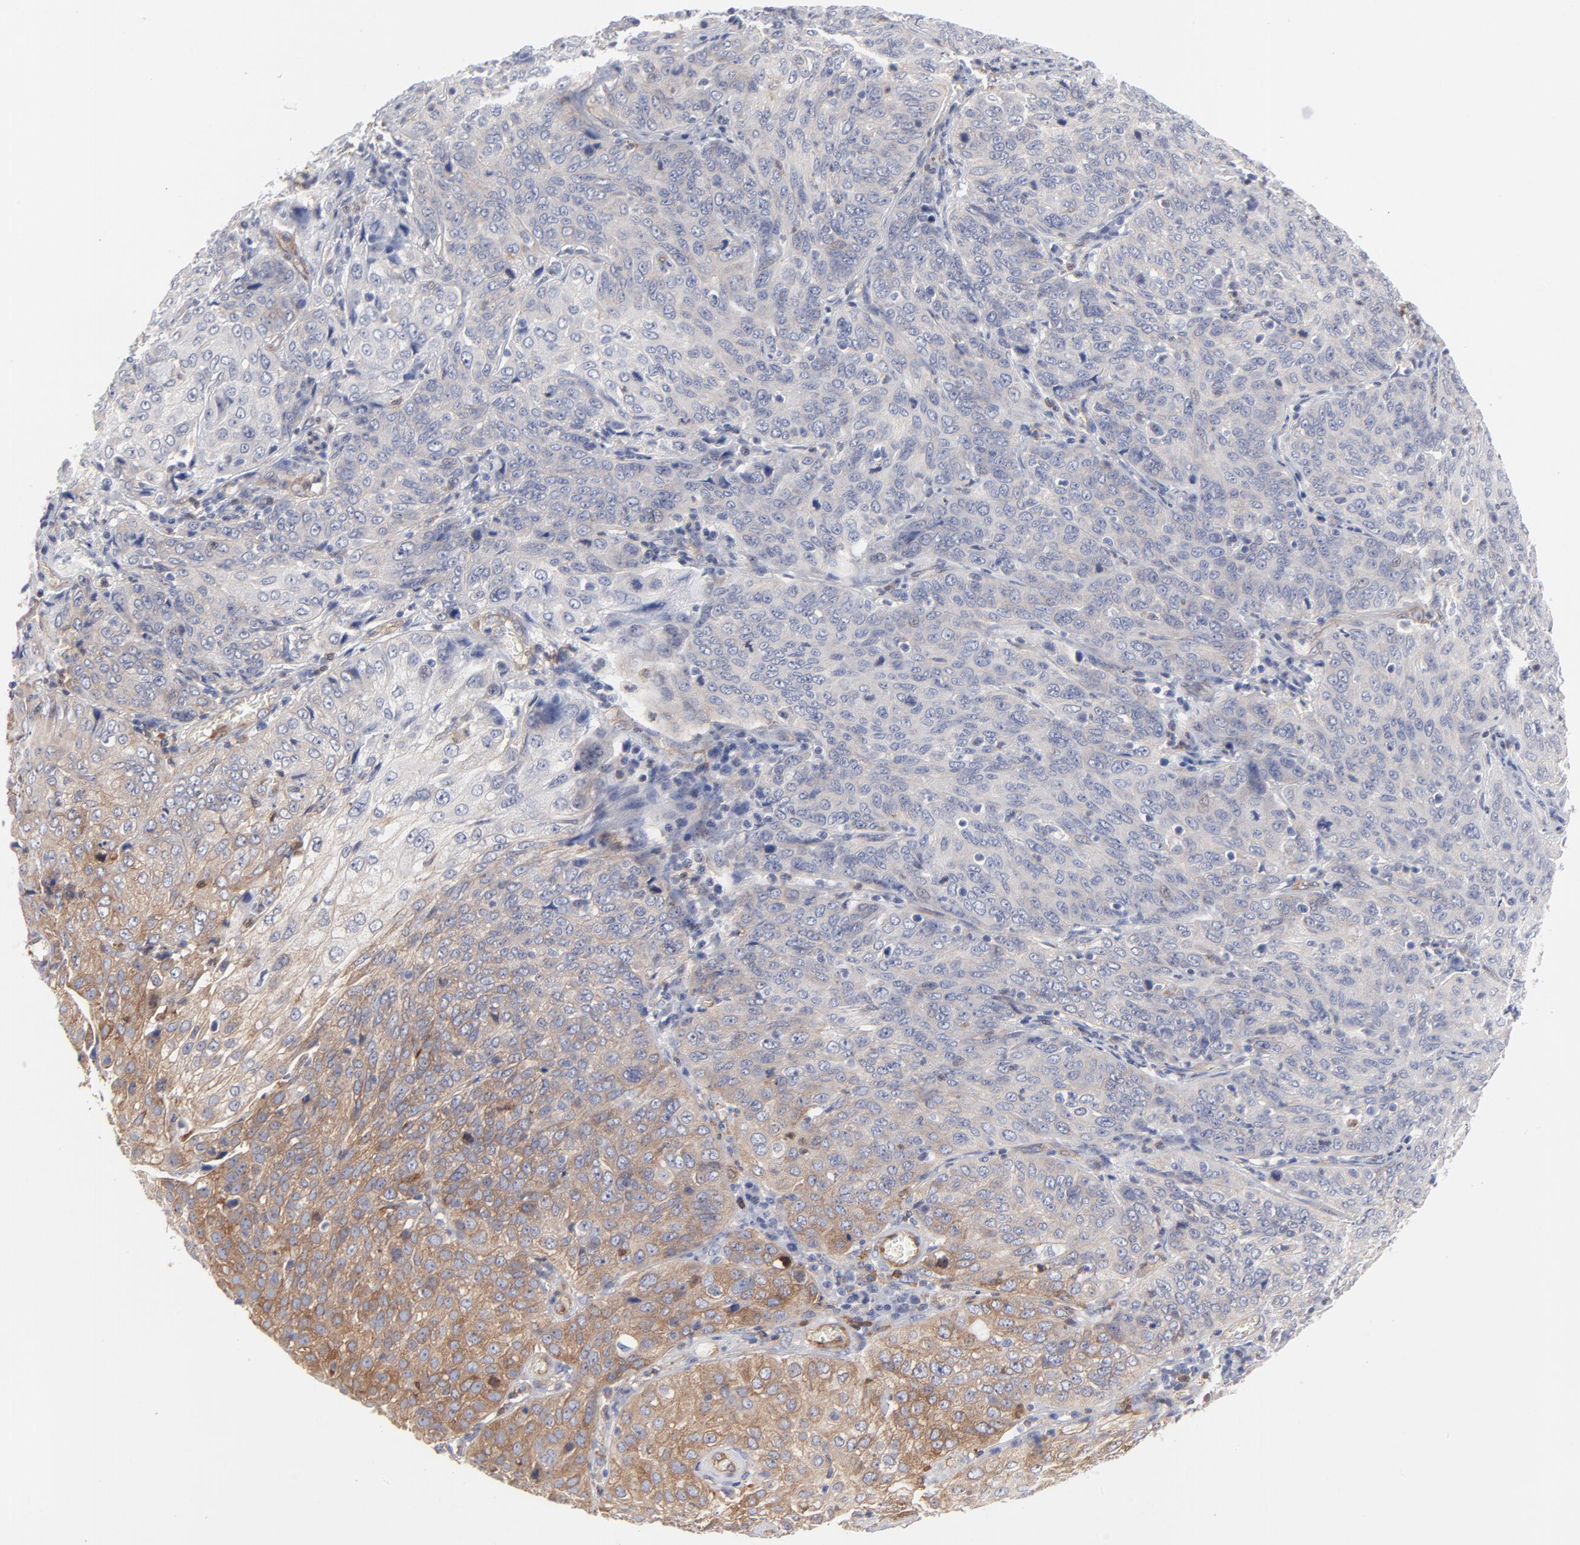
{"staining": {"intensity": "moderate", "quantity": ">75%", "location": "cytoplasmic/membranous"}, "tissue": "cervical cancer", "cell_type": "Tumor cells", "image_type": "cancer", "snomed": [{"axis": "morphology", "description": "Squamous cell carcinoma, NOS"}, {"axis": "topography", "description": "Cervix"}], "caption": "Squamous cell carcinoma (cervical) stained with immunohistochemistry exhibits moderate cytoplasmic/membranous positivity in about >75% of tumor cells.", "gene": "PXN", "patient": {"sex": "female", "age": 38}}